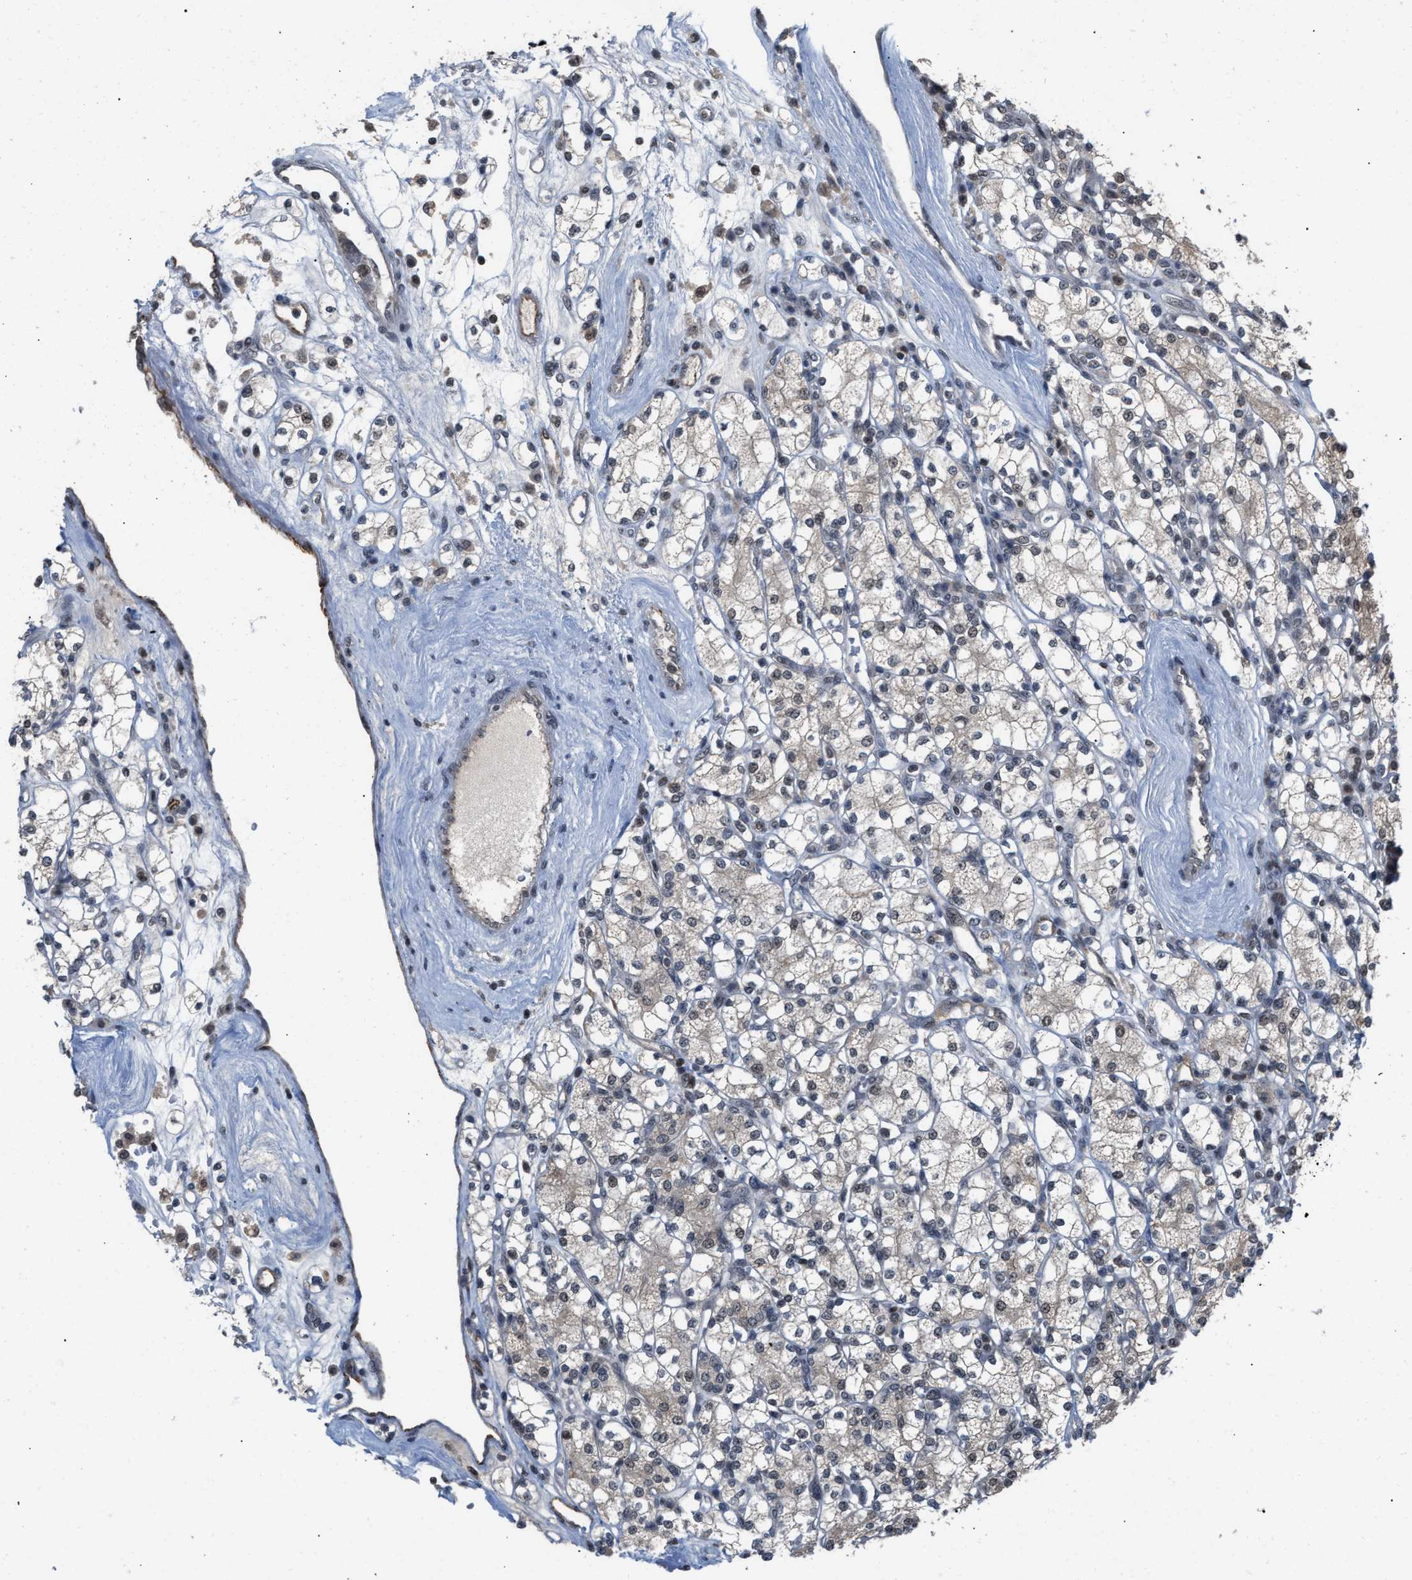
{"staining": {"intensity": "weak", "quantity": "25%-75%", "location": "nuclear"}, "tissue": "renal cancer", "cell_type": "Tumor cells", "image_type": "cancer", "snomed": [{"axis": "morphology", "description": "Adenocarcinoma, NOS"}, {"axis": "topography", "description": "Kidney"}], "caption": "A micrograph of renal cancer (adenocarcinoma) stained for a protein demonstrates weak nuclear brown staining in tumor cells. (DAB IHC, brown staining for protein, blue staining for nuclei).", "gene": "C9orf78", "patient": {"sex": "male", "age": 77}}